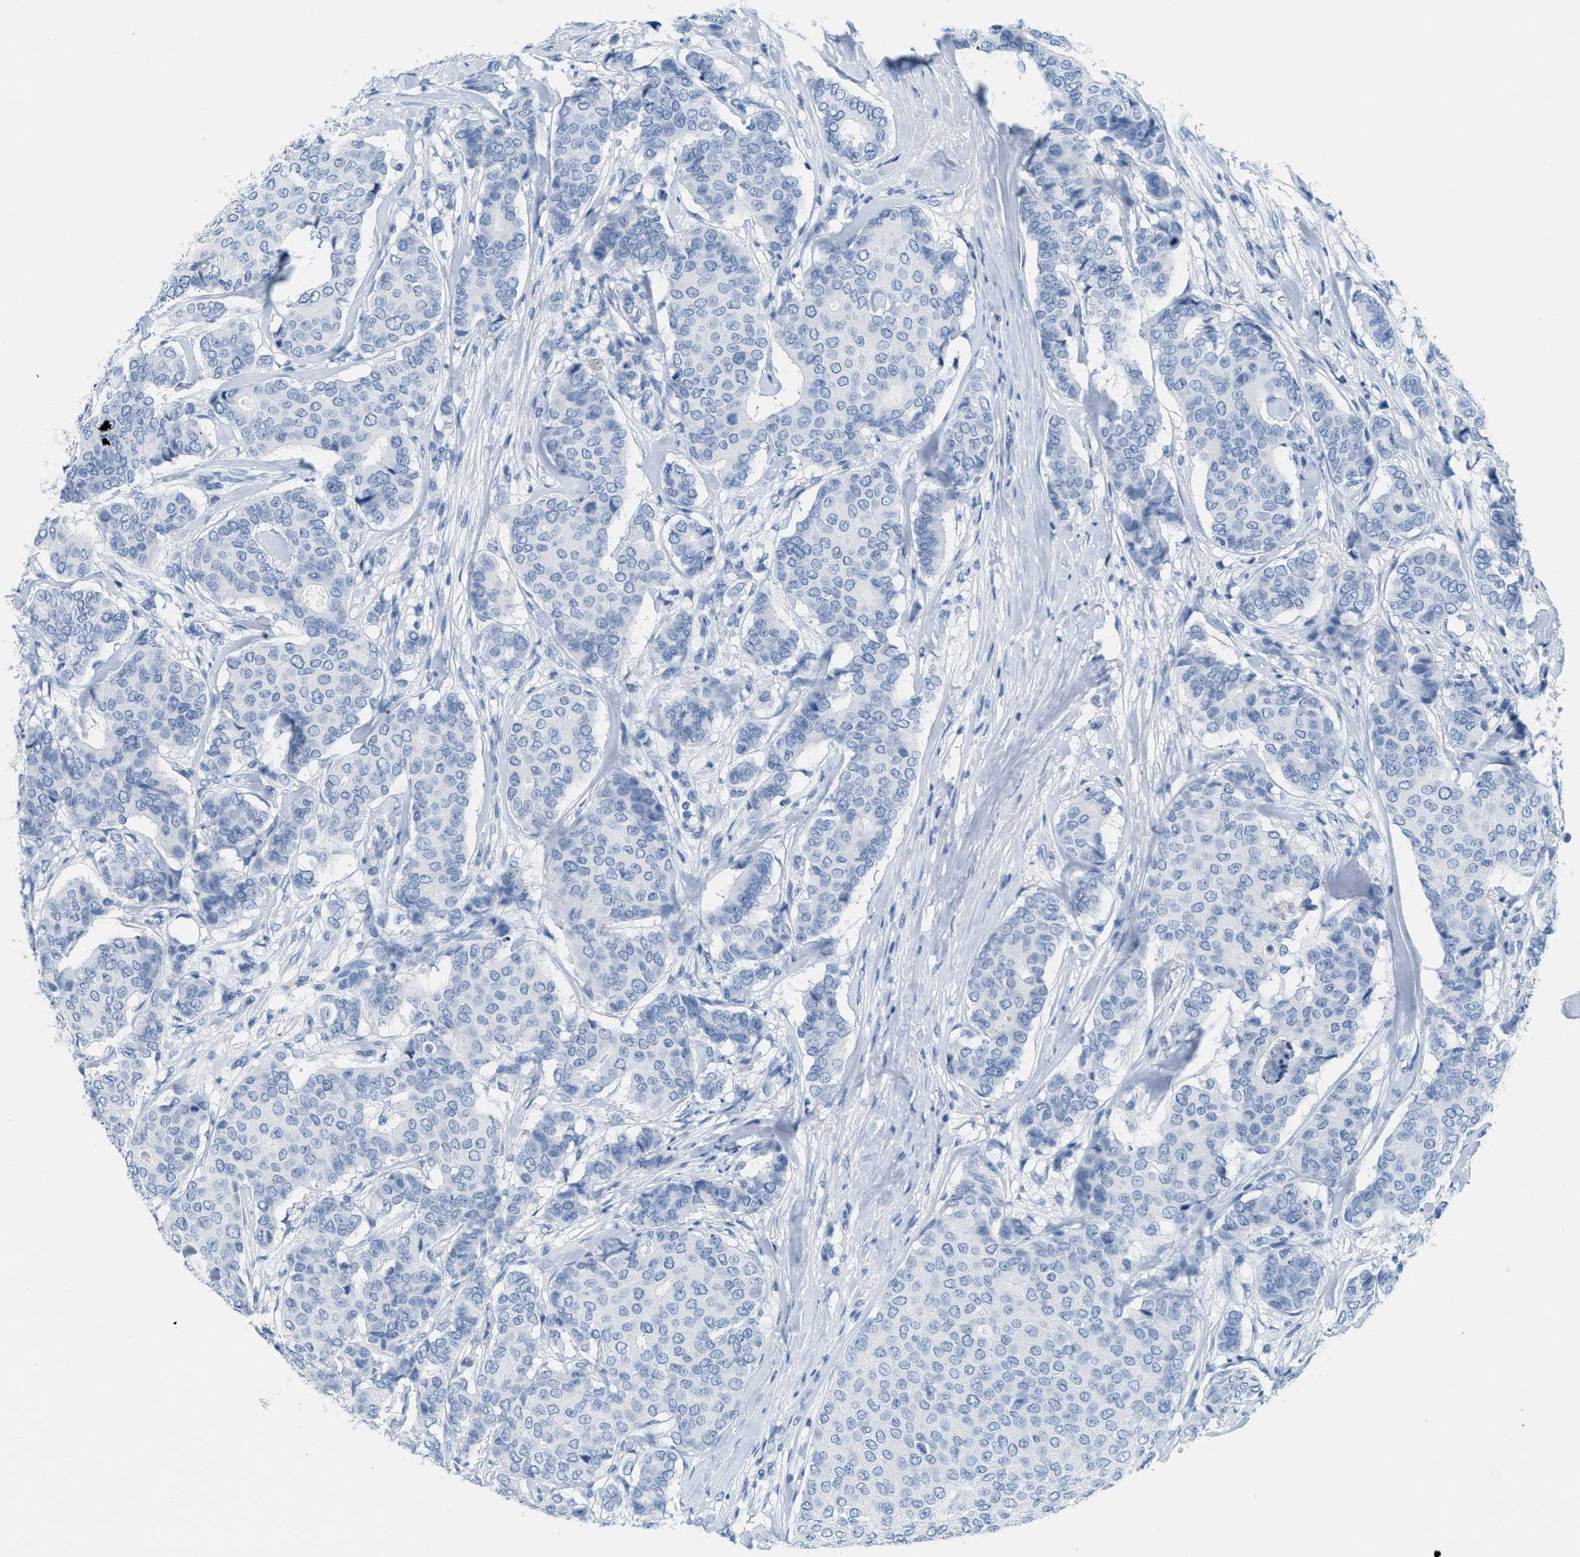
{"staining": {"intensity": "negative", "quantity": "none", "location": "none"}, "tissue": "breast cancer", "cell_type": "Tumor cells", "image_type": "cancer", "snomed": [{"axis": "morphology", "description": "Duct carcinoma"}, {"axis": "topography", "description": "Breast"}], "caption": "Micrograph shows no protein positivity in tumor cells of breast infiltrating ductal carcinoma tissue. Nuclei are stained in blue.", "gene": "GPM6A", "patient": {"sex": "female", "age": 75}}